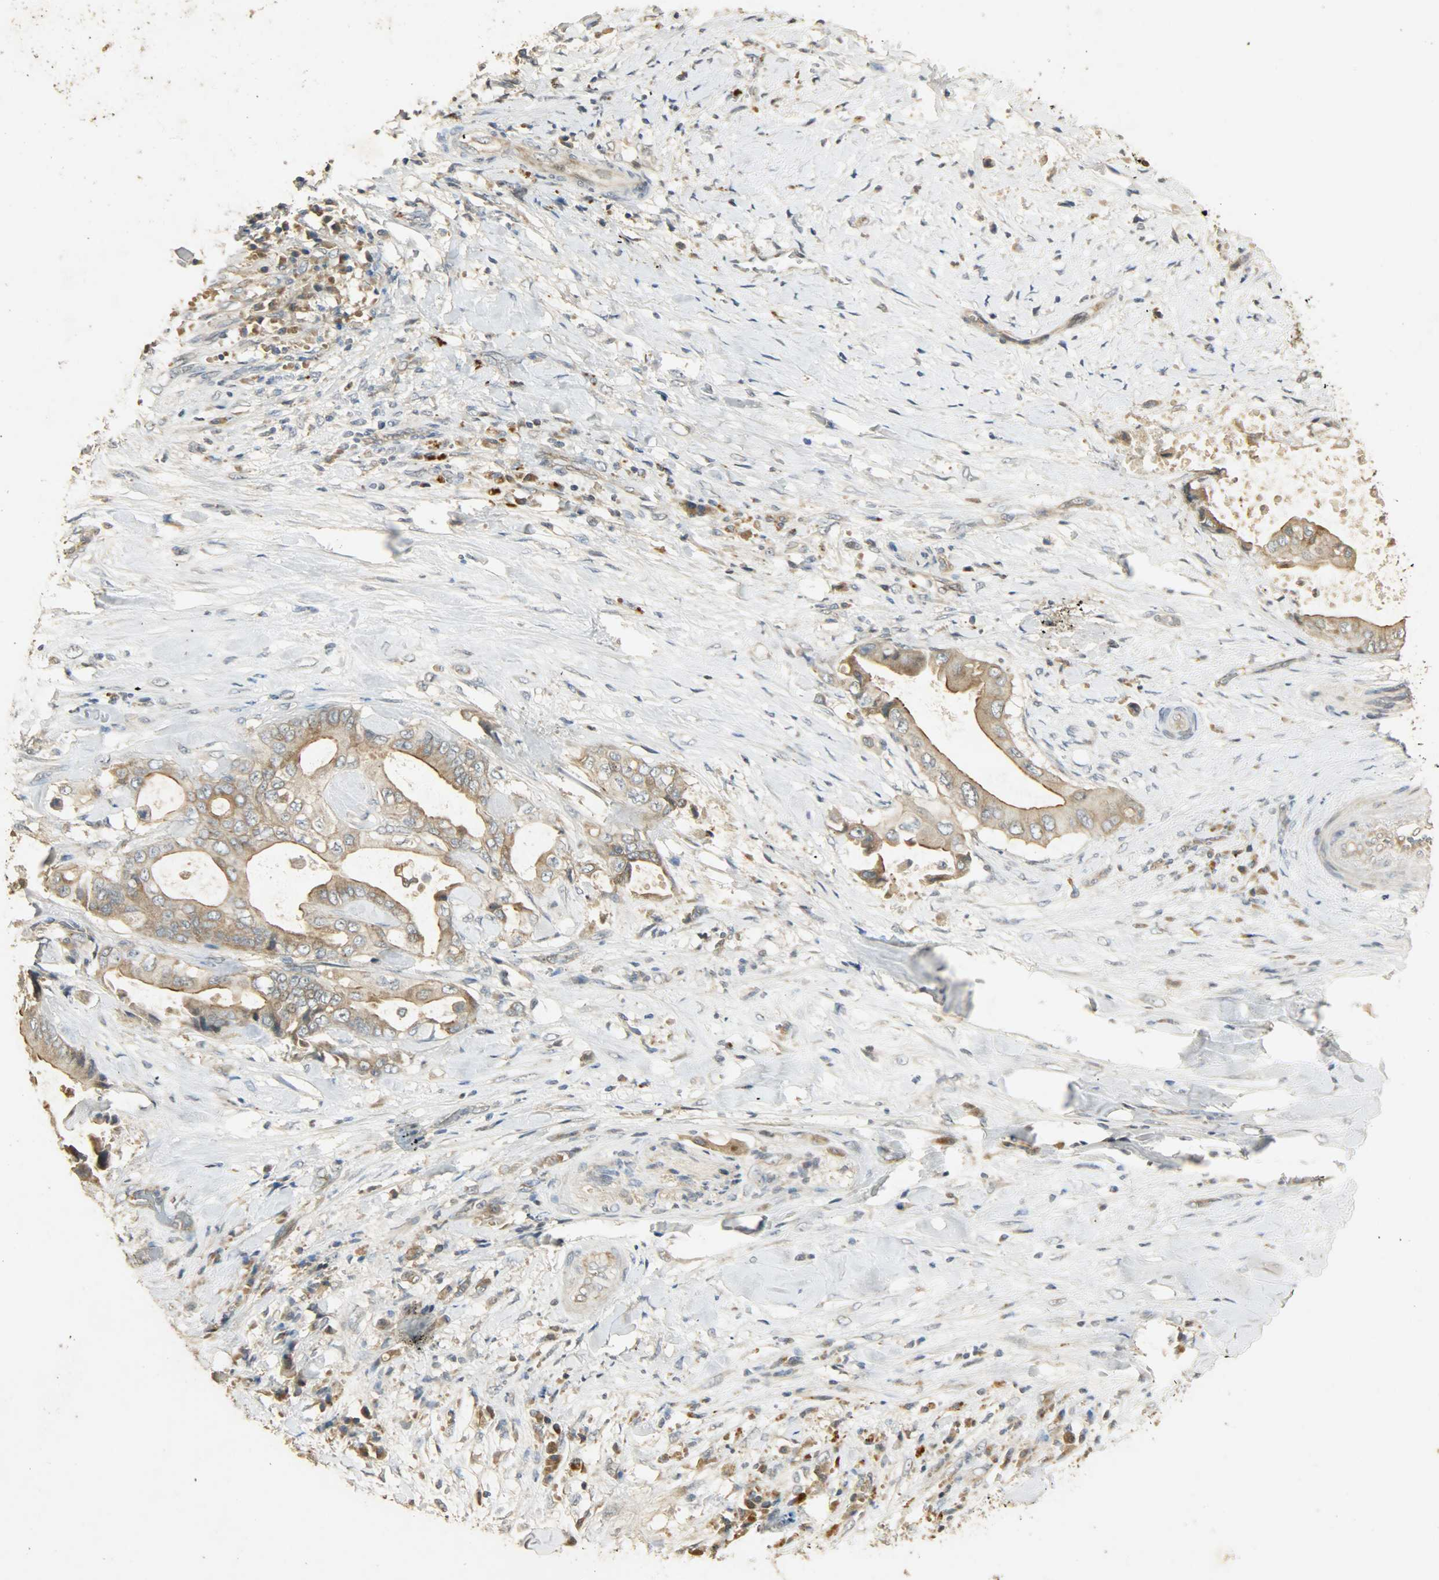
{"staining": {"intensity": "moderate", "quantity": ">75%", "location": "cytoplasmic/membranous"}, "tissue": "liver cancer", "cell_type": "Tumor cells", "image_type": "cancer", "snomed": [{"axis": "morphology", "description": "Cholangiocarcinoma"}, {"axis": "topography", "description": "Liver"}], "caption": "Immunohistochemistry histopathology image of liver cancer (cholangiocarcinoma) stained for a protein (brown), which demonstrates medium levels of moderate cytoplasmic/membranous staining in approximately >75% of tumor cells.", "gene": "ATP2B1", "patient": {"sex": "male", "age": 58}}